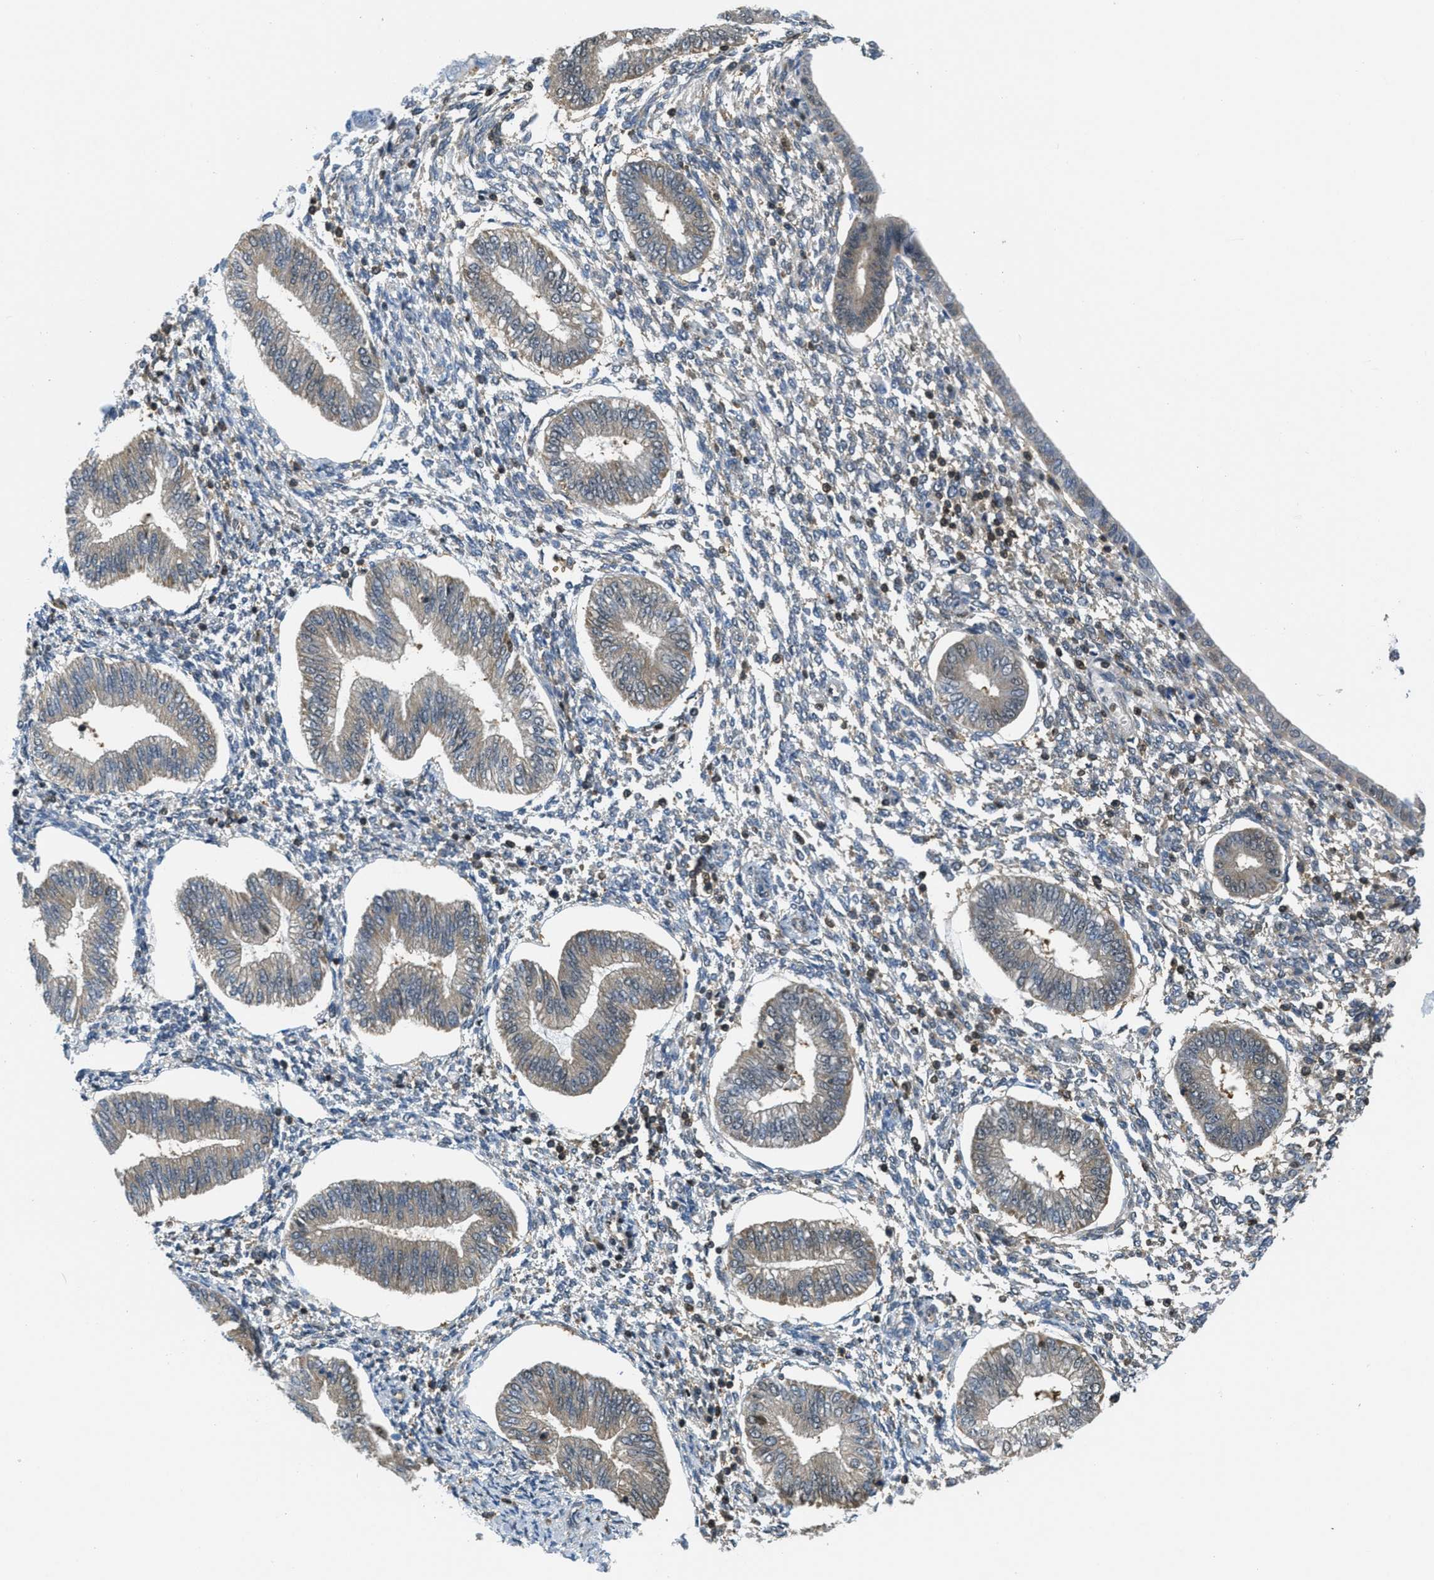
{"staining": {"intensity": "weak", "quantity": "<25%", "location": "cytoplasmic/membranous"}, "tissue": "endometrium", "cell_type": "Cells in endometrial stroma", "image_type": "normal", "snomed": [{"axis": "morphology", "description": "Normal tissue, NOS"}, {"axis": "topography", "description": "Endometrium"}], "caption": "Immunohistochemistry (IHC) of unremarkable human endometrium displays no staining in cells in endometrial stroma. (Brightfield microscopy of DAB (3,3'-diaminobenzidine) immunohistochemistry (IHC) at high magnification).", "gene": "PIP5K1C", "patient": {"sex": "female", "age": 50}}